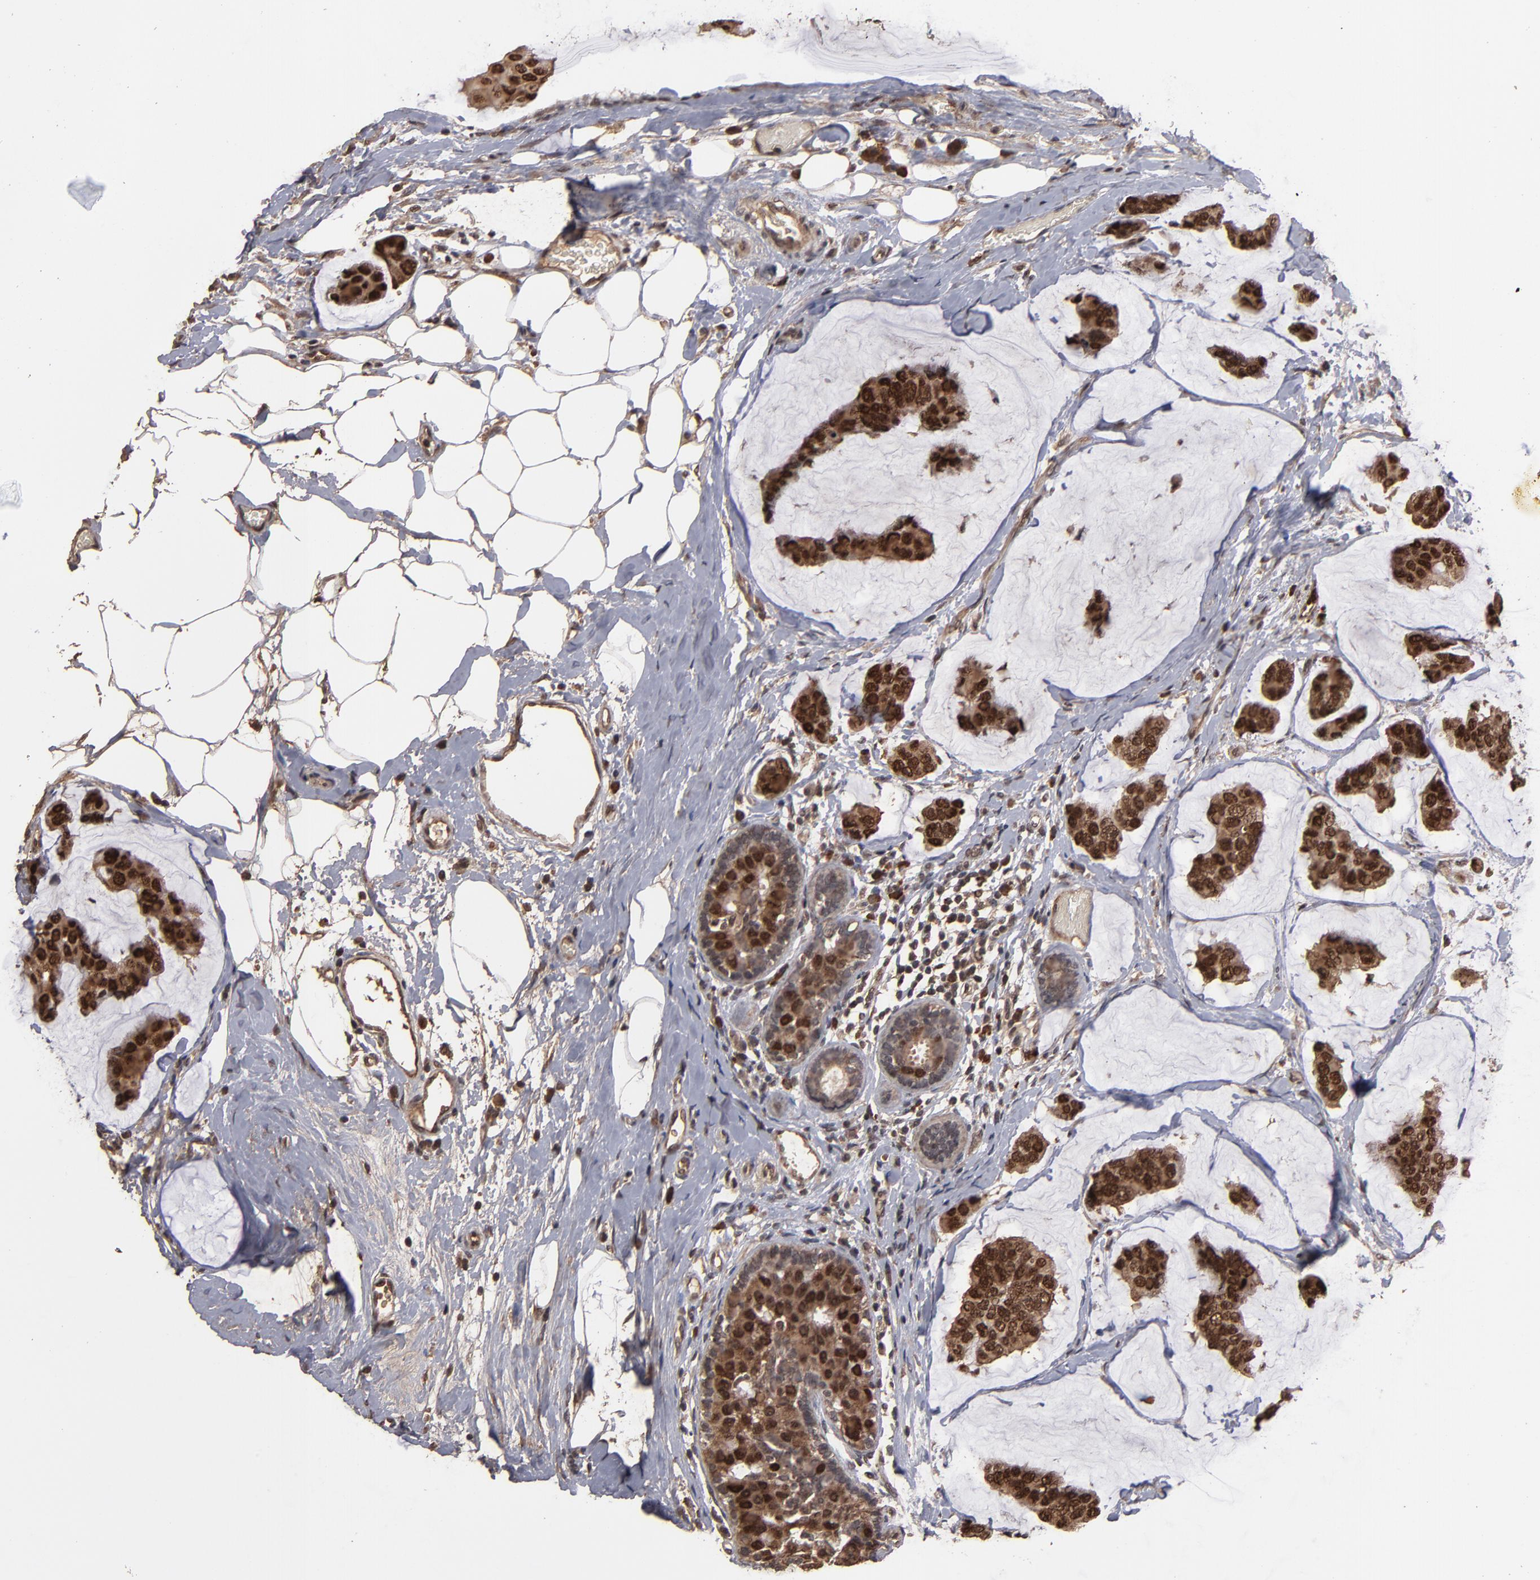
{"staining": {"intensity": "strong", "quantity": ">75%", "location": "cytoplasmic/membranous,nuclear"}, "tissue": "breast cancer", "cell_type": "Tumor cells", "image_type": "cancer", "snomed": [{"axis": "morphology", "description": "Normal tissue, NOS"}, {"axis": "morphology", "description": "Duct carcinoma"}, {"axis": "topography", "description": "Breast"}], "caption": "Breast cancer (infiltrating ductal carcinoma) was stained to show a protein in brown. There is high levels of strong cytoplasmic/membranous and nuclear positivity in approximately >75% of tumor cells.", "gene": "NXF2B", "patient": {"sex": "female", "age": 50}}